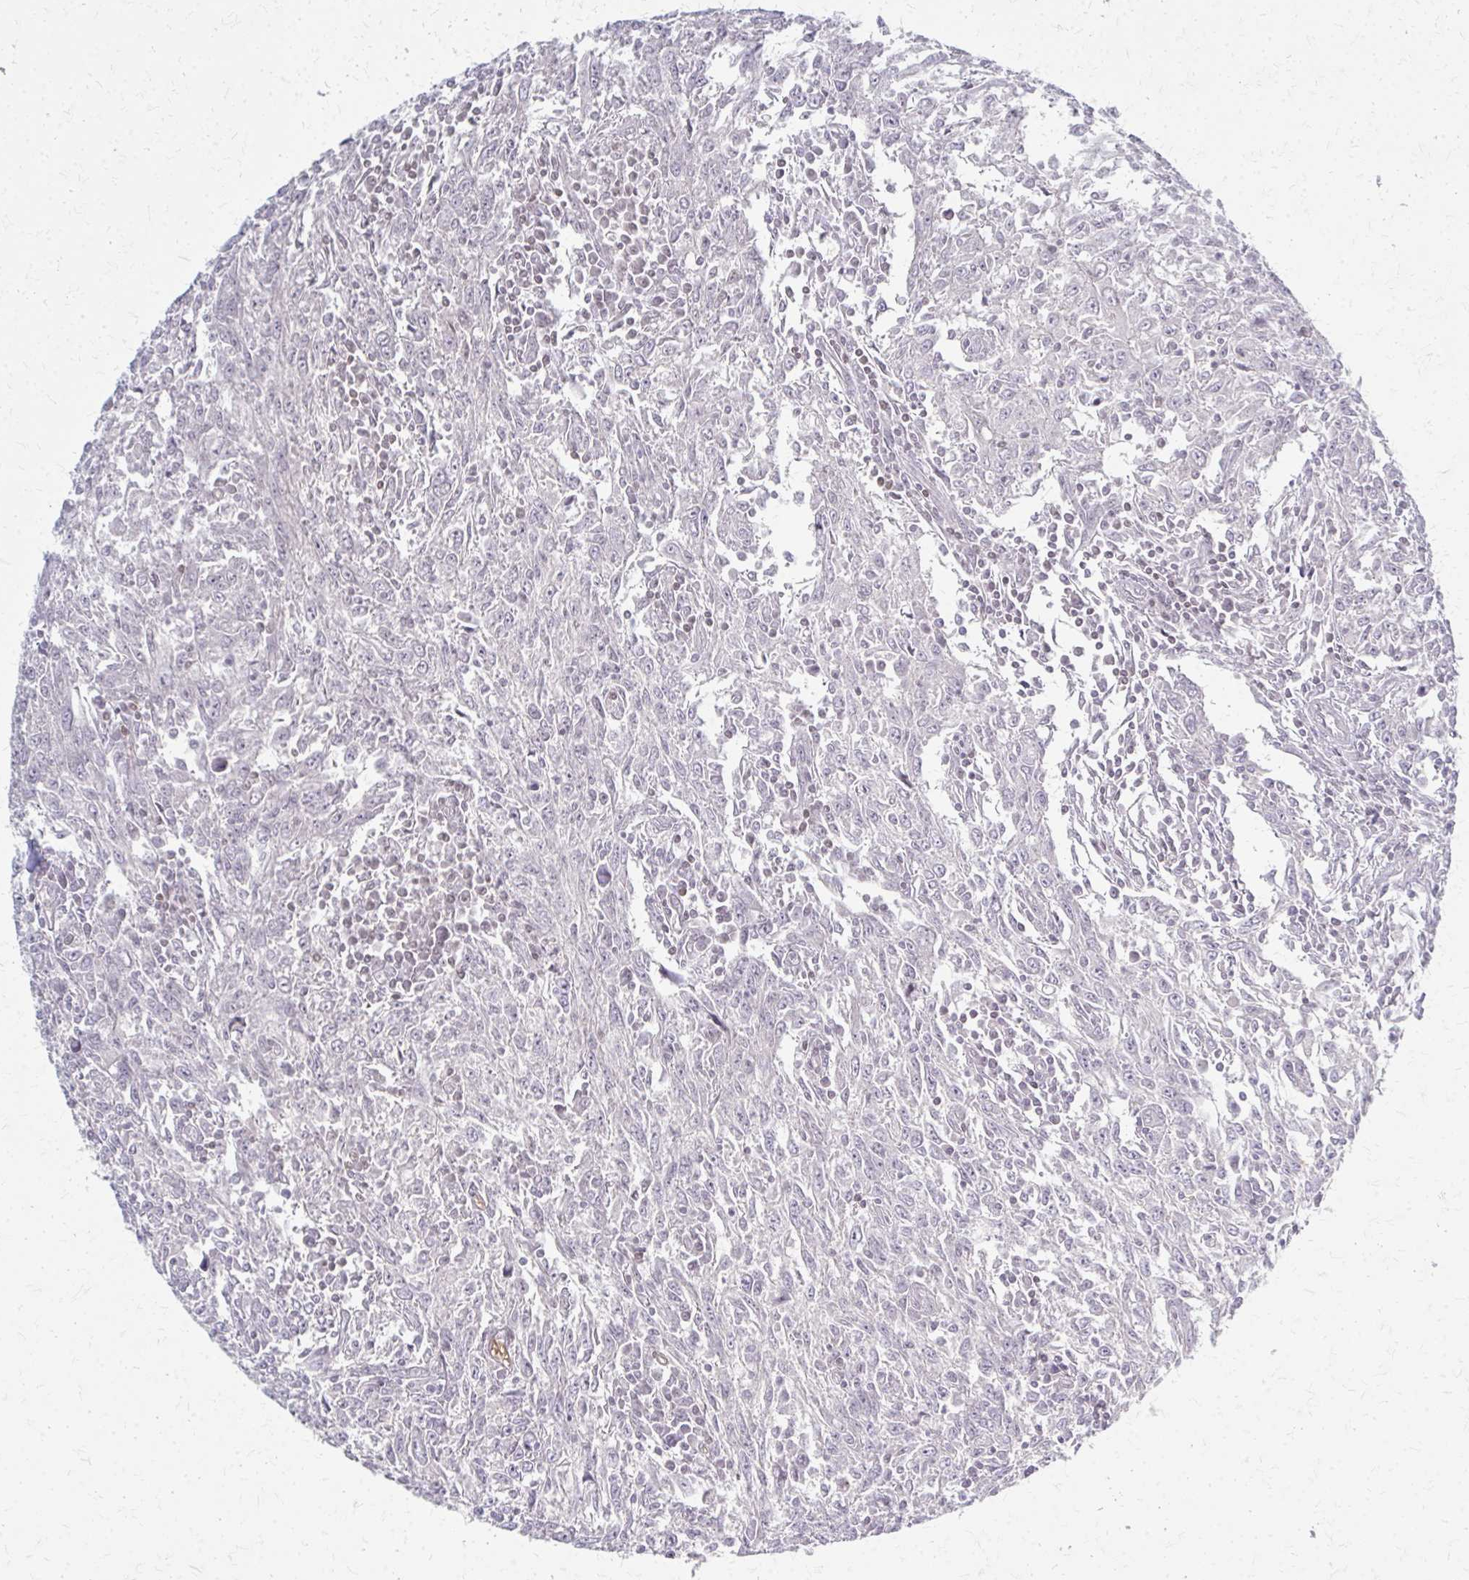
{"staining": {"intensity": "negative", "quantity": "none", "location": "none"}, "tissue": "breast cancer", "cell_type": "Tumor cells", "image_type": "cancer", "snomed": [{"axis": "morphology", "description": "Duct carcinoma"}, {"axis": "topography", "description": "Breast"}], "caption": "DAB immunohistochemical staining of breast cancer (invasive ductal carcinoma) demonstrates no significant positivity in tumor cells.", "gene": "NUDT16", "patient": {"sex": "female", "age": 50}}